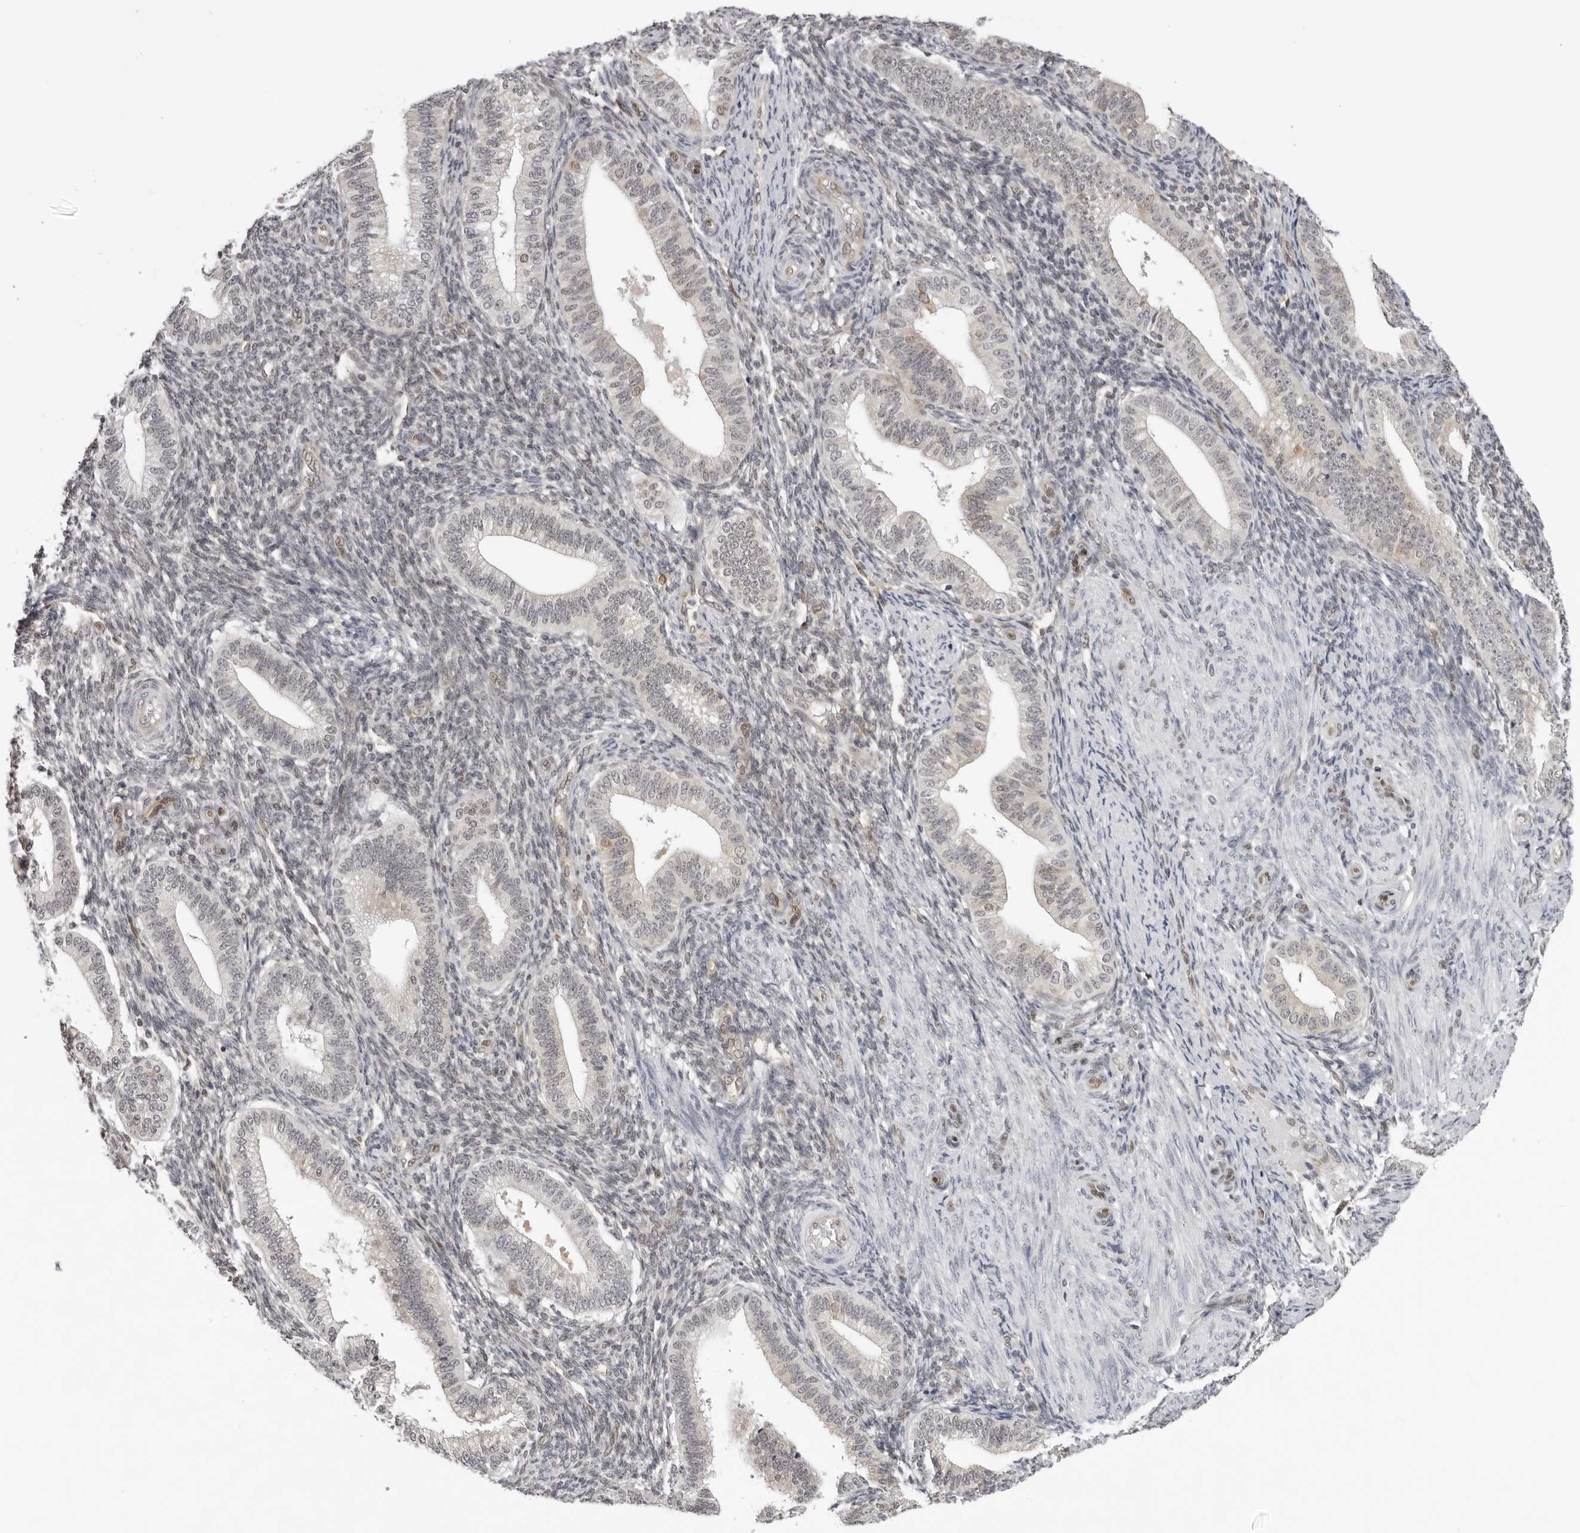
{"staining": {"intensity": "weak", "quantity": "25%-75%", "location": "cytoplasmic/membranous"}, "tissue": "endometrium", "cell_type": "Cells in endometrial stroma", "image_type": "normal", "snomed": [{"axis": "morphology", "description": "Normal tissue, NOS"}, {"axis": "topography", "description": "Endometrium"}], "caption": "A brown stain highlights weak cytoplasmic/membranous expression of a protein in cells in endometrial stroma of normal endometrium. The staining was performed using DAB to visualize the protein expression in brown, while the nuclei were stained in blue with hematoxylin (Magnification: 20x).", "gene": "CASP7", "patient": {"sex": "female", "age": 39}}